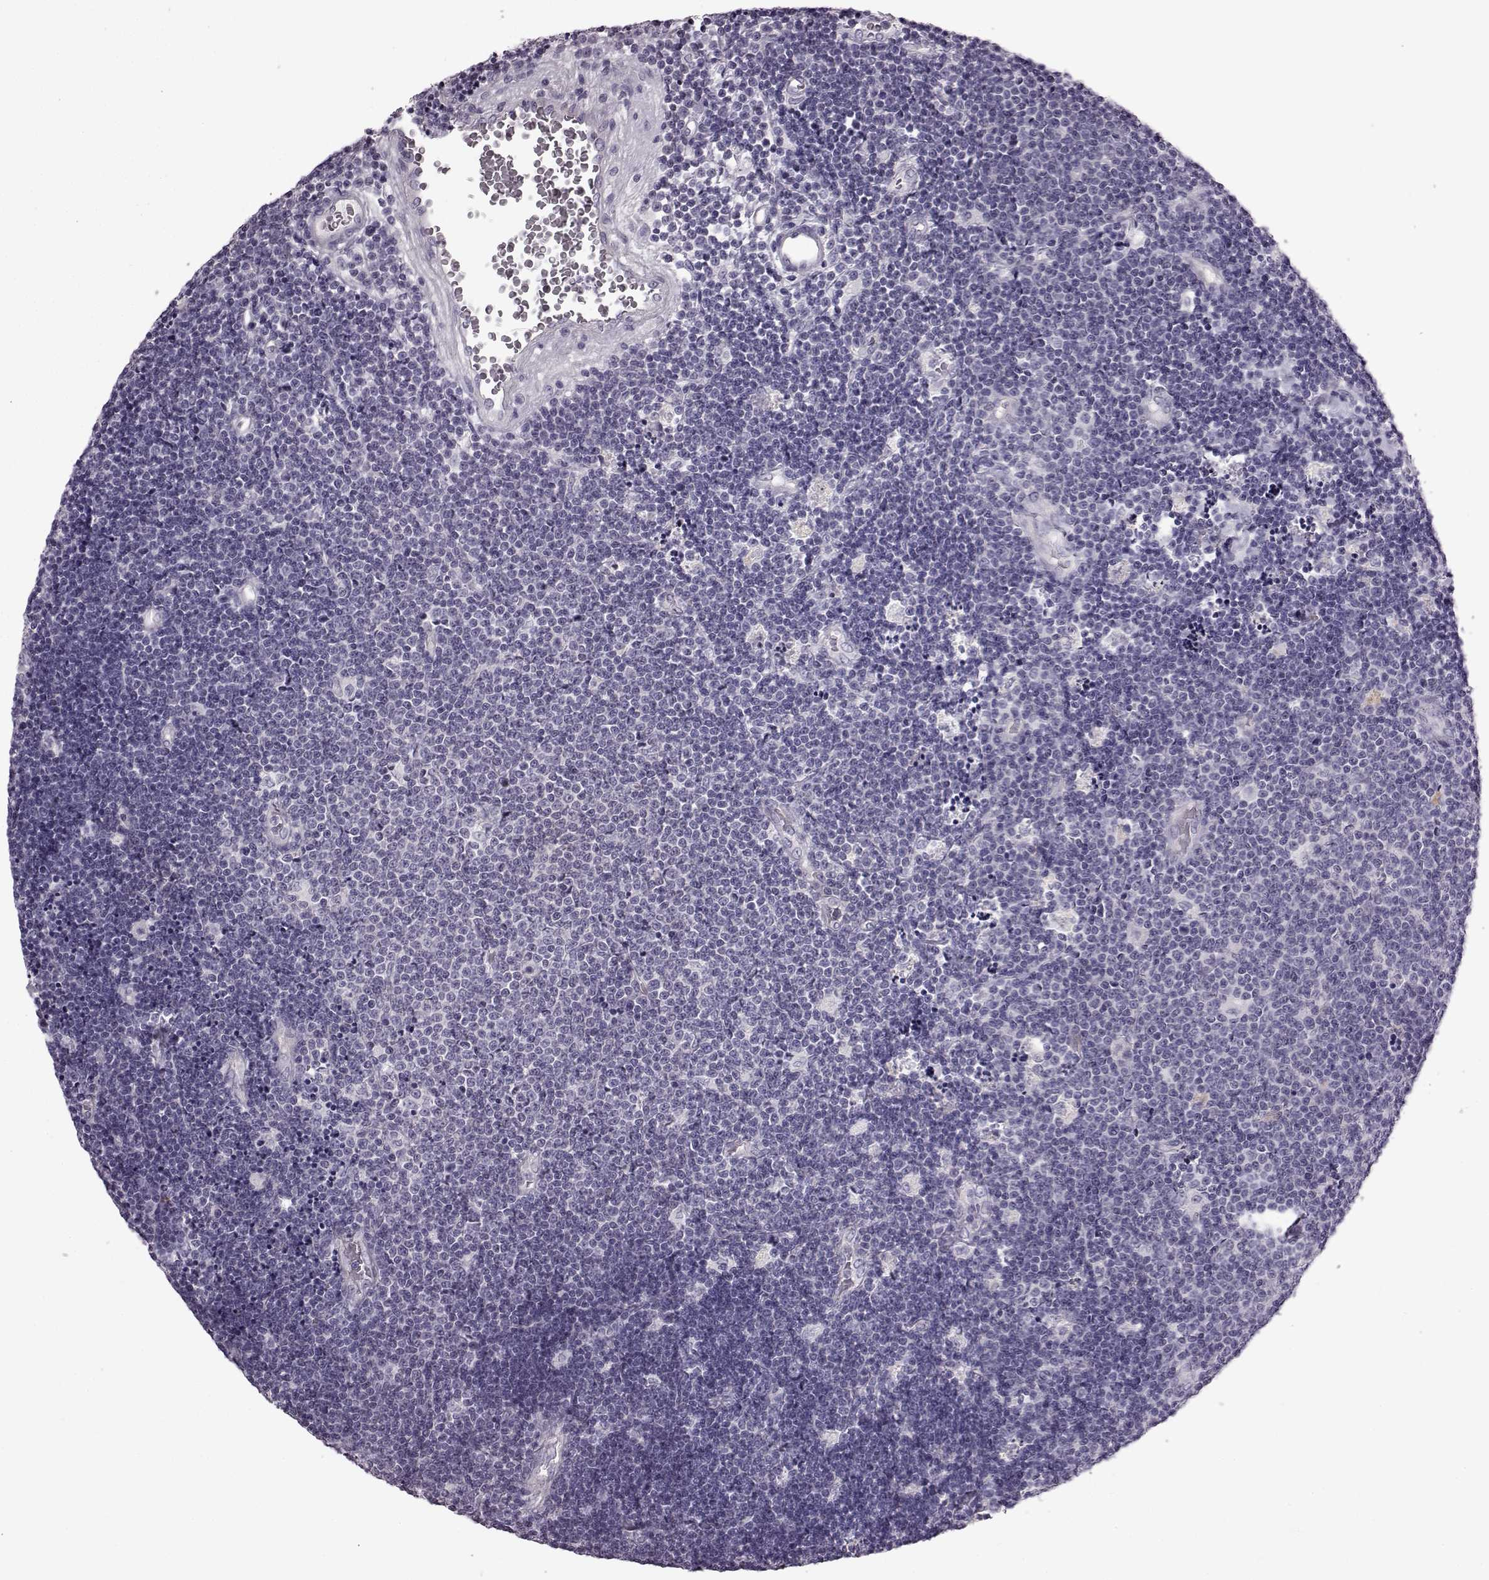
{"staining": {"intensity": "negative", "quantity": "none", "location": "none"}, "tissue": "lymphoma", "cell_type": "Tumor cells", "image_type": "cancer", "snomed": [{"axis": "morphology", "description": "Malignant lymphoma, non-Hodgkin's type, Low grade"}, {"axis": "topography", "description": "Brain"}], "caption": "Tumor cells are negative for brown protein staining in malignant lymphoma, non-Hodgkin's type (low-grade).", "gene": "SNTG1", "patient": {"sex": "female", "age": 66}}